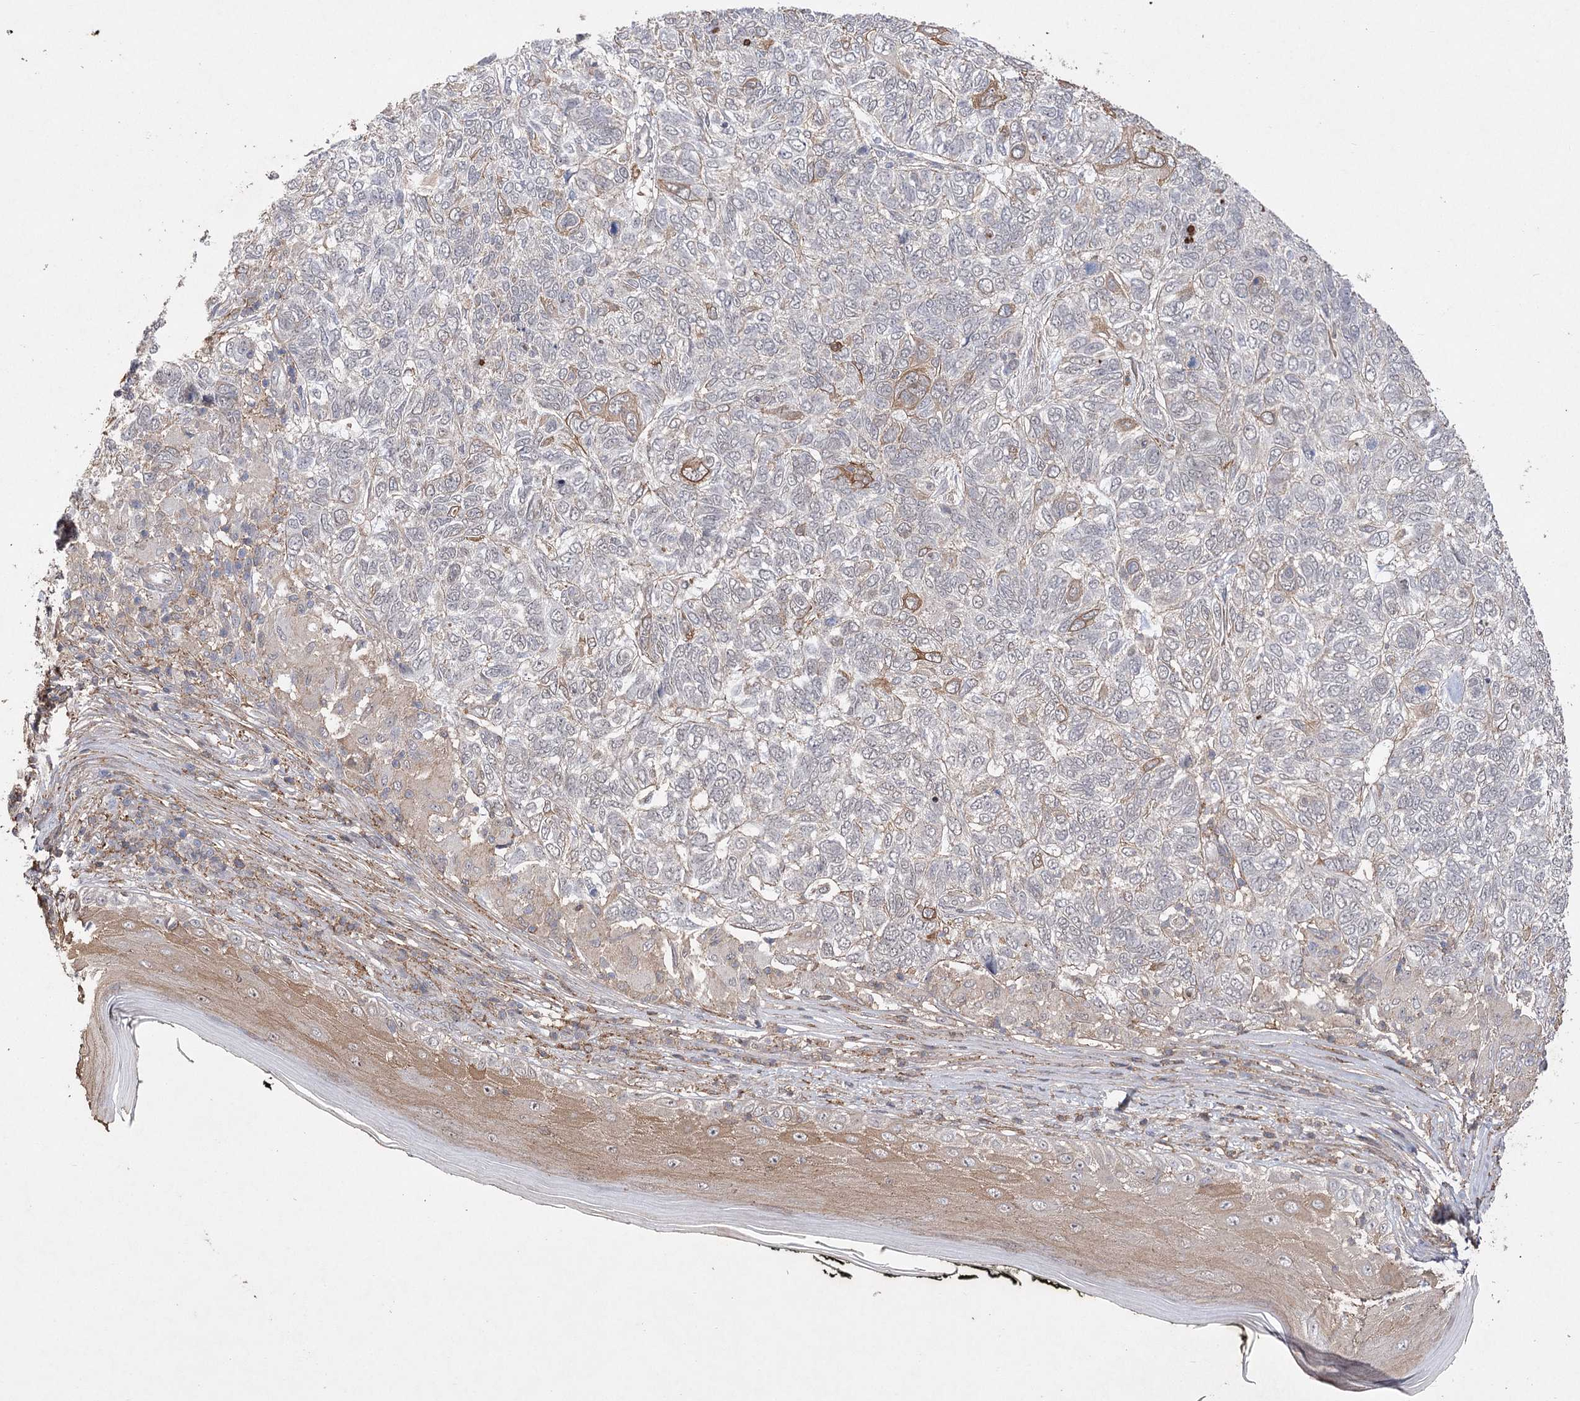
{"staining": {"intensity": "negative", "quantity": "none", "location": "none"}, "tissue": "skin cancer", "cell_type": "Tumor cells", "image_type": "cancer", "snomed": [{"axis": "morphology", "description": "Basal cell carcinoma"}, {"axis": "topography", "description": "Skin"}], "caption": "High magnification brightfield microscopy of skin cancer stained with DAB (3,3'-diaminobenzidine) (brown) and counterstained with hematoxylin (blue): tumor cells show no significant positivity. (Stains: DAB (3,3'-diaminobenzidine) immunohistochemistry (IHC) with hematoxylin counter stain, Microscopy: brightfield microscopy at high magnification).", "gene": "OBSL1", "patient": {"sex": "female", "age": 65}}